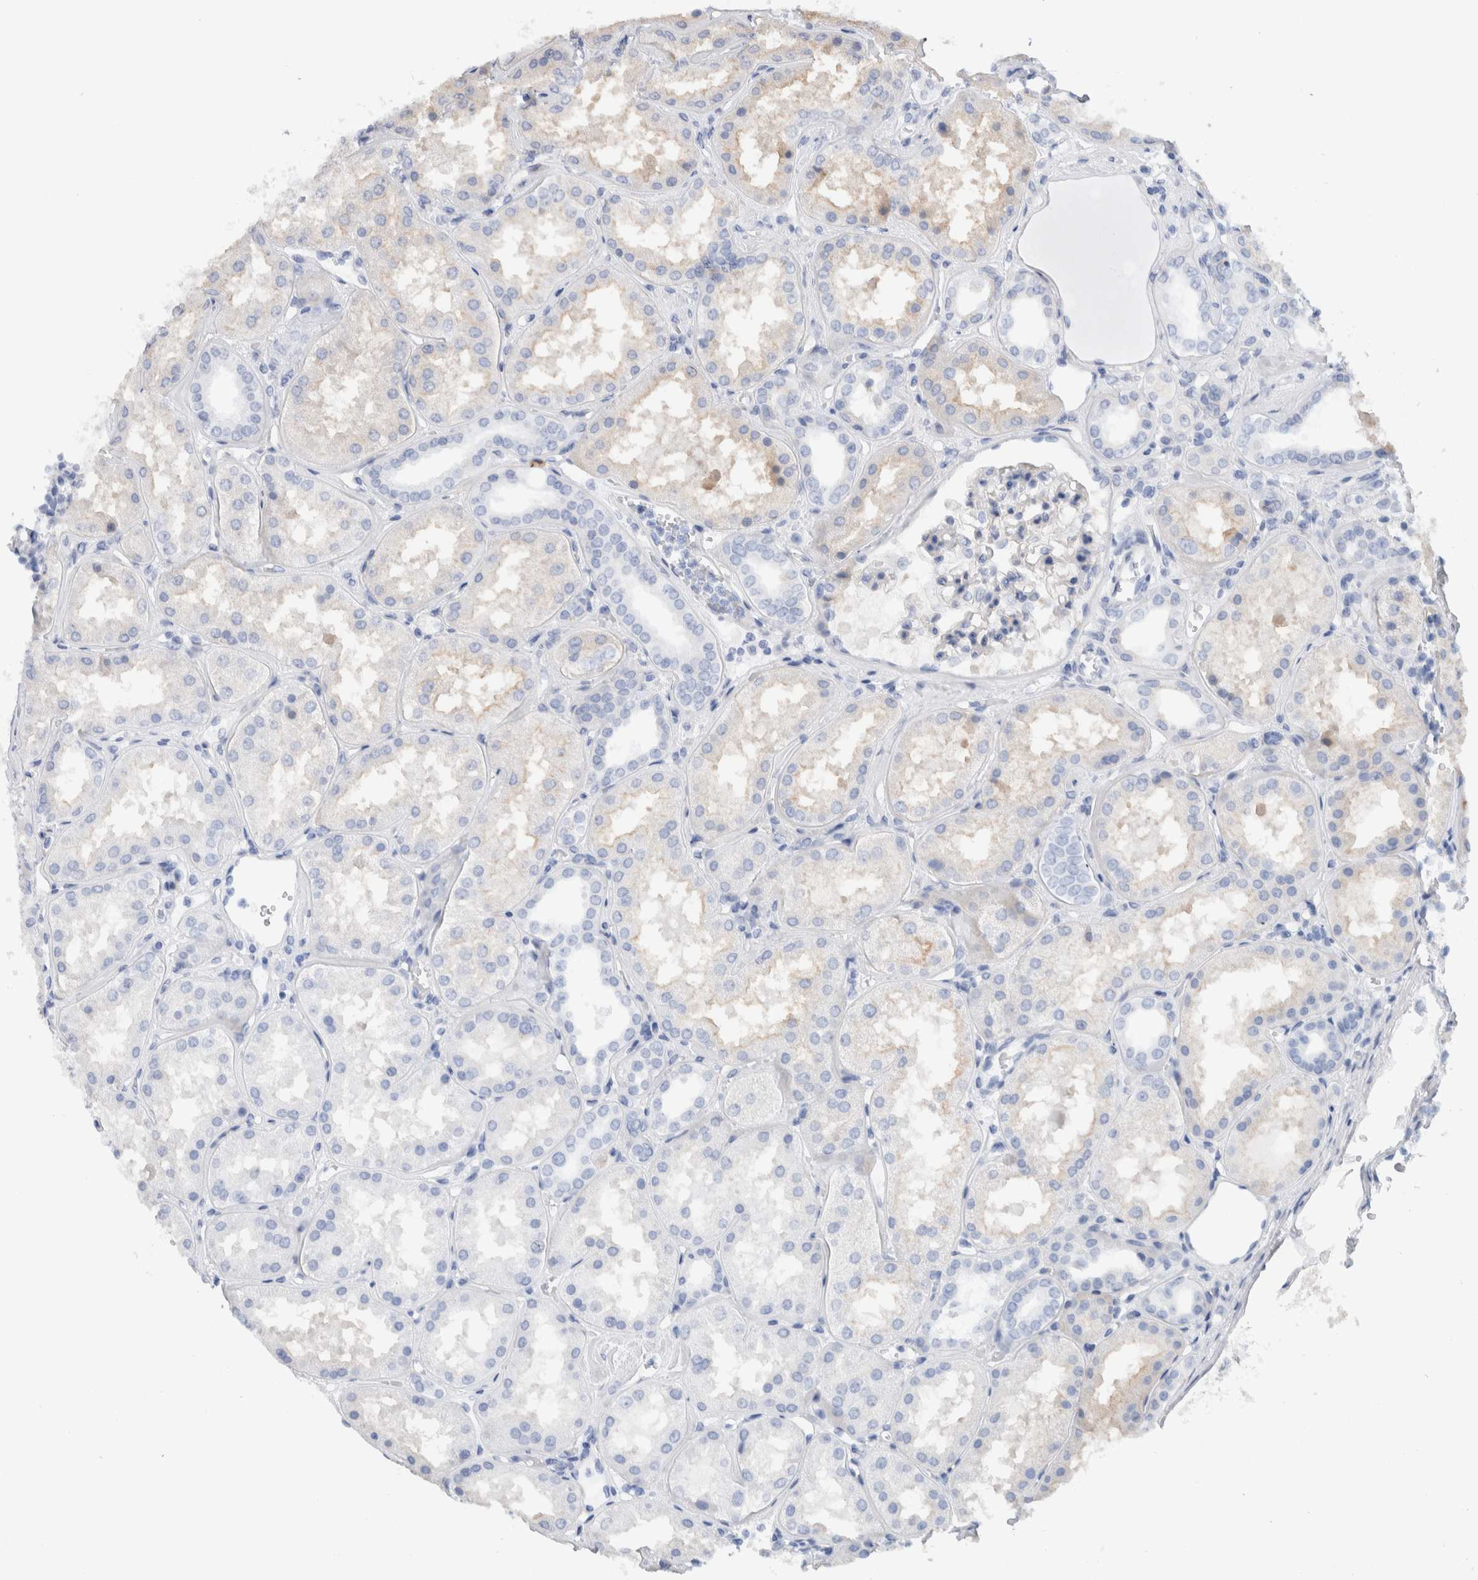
{"staining": {"intensity": "negative", "quantity": "none", "location": "none"}, "tissue": "kidney", "cell_type": "Cells in glomeruli", "image_type": "normal", "snomed": [{"axis": "morphology", "description": "Normal tissue, NOS"}, {"axis": "topography", "description": "Kidney"}], "caption": "High magnification brightfield microscopy of normal kidney stained with DAB (brown) and counterstained with hematoxylin (blue): cells in glomeruli show no significant expression. (DAB IHC, high magnification).", "gene": "METRNL", "patient": {"sex": "female", "age": 56}}